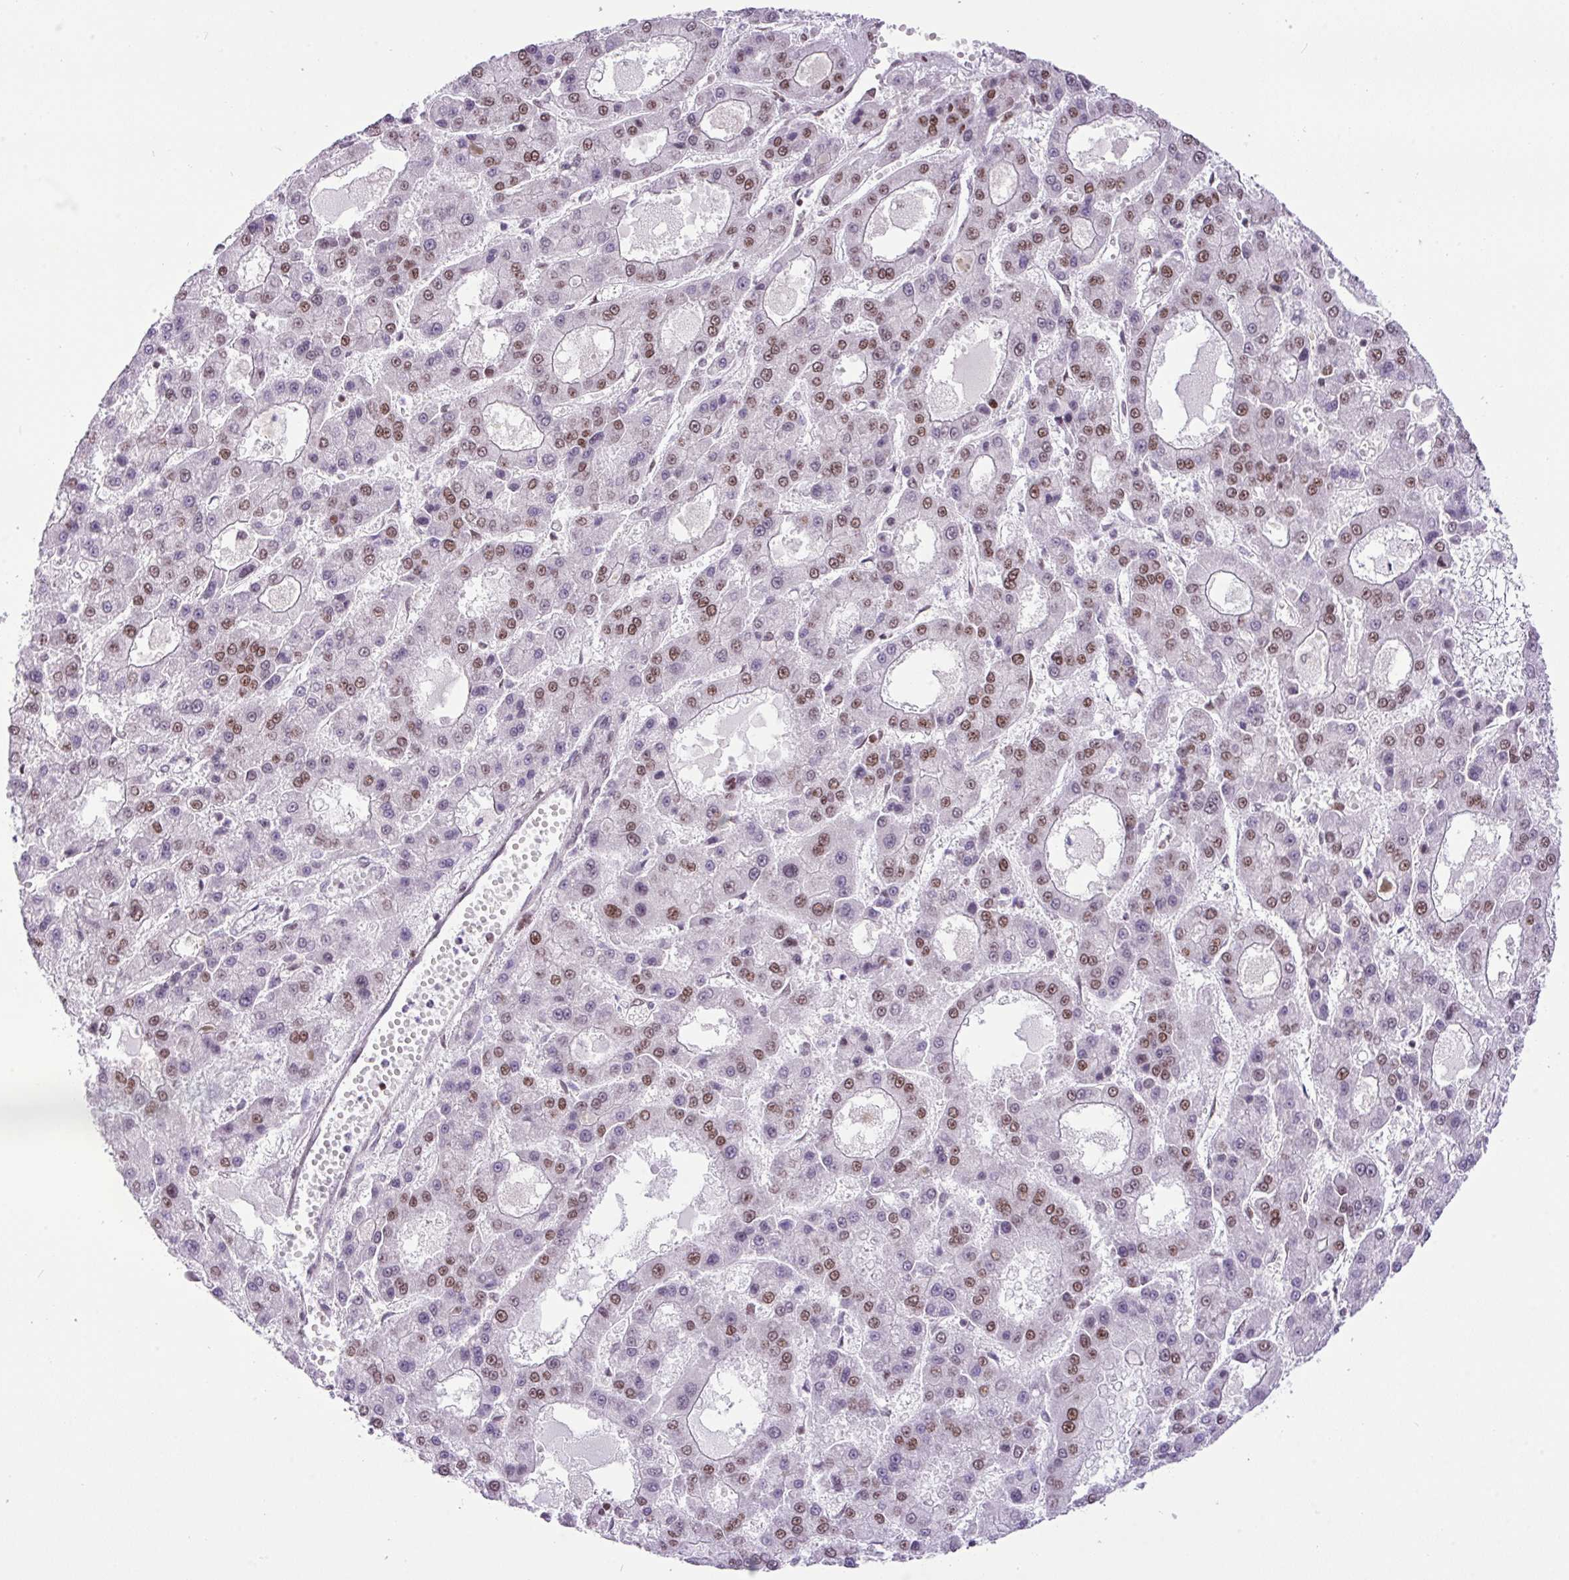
{"staining": {"intensity": "moderate", "quantity": "25%-75%", "location": "nuclear"}, "tissue": "liver cancer", "cell_type": "Tumor cells", "image_type": "cancer", "snomed": [{"axis": "morphology", "description": "Carcinoma, Hepatocellular, NOS"}, {"axis": "topography", "description": "Liver"}], "caption": "Protein analysis of liver hepatocellular carcinoma tissue displays moderate nuclear staining in approximately 25%-75% of tumor cells.", "gene": "CCDC137", "patient": {"sex": "male", "age": 70}}